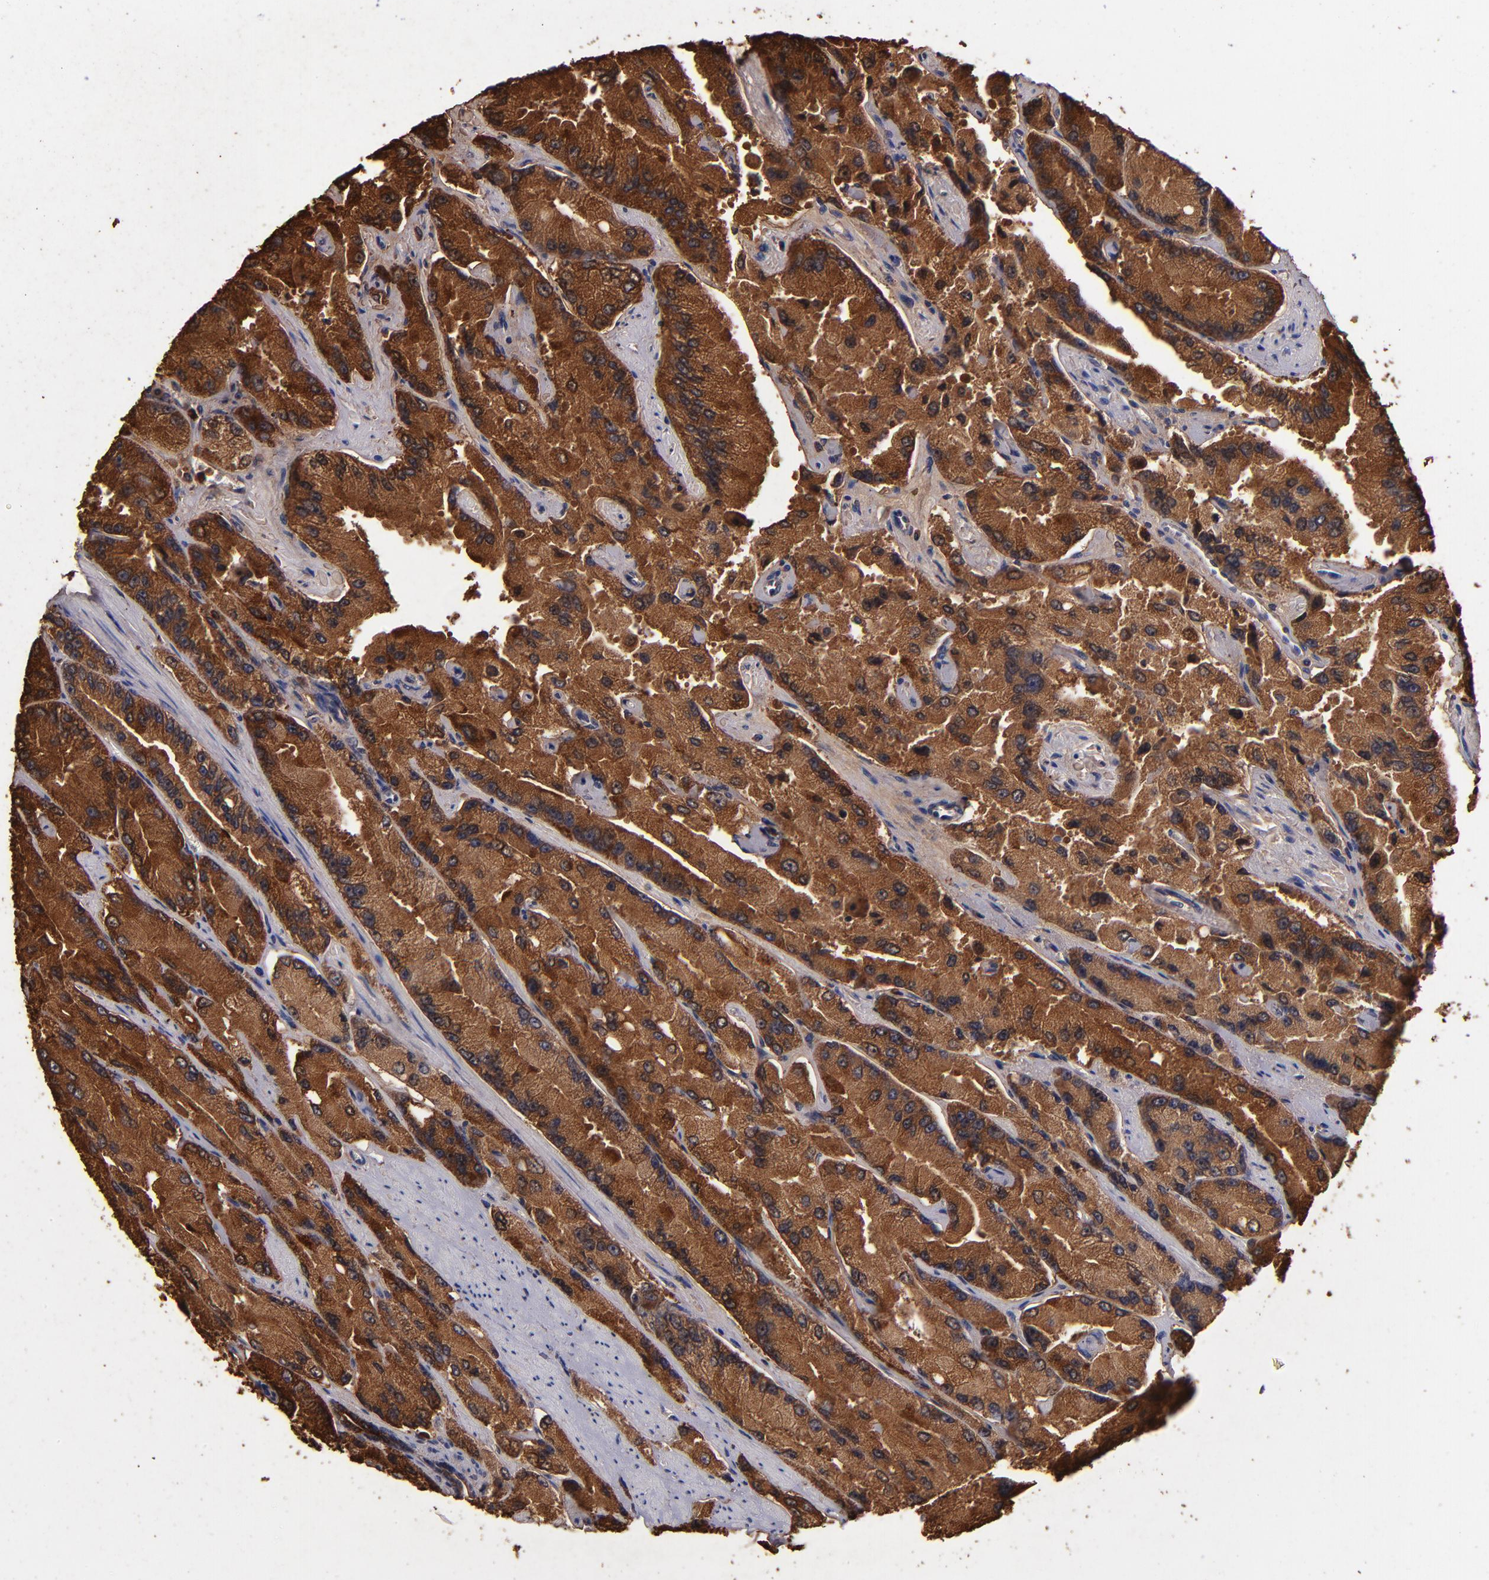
{"staining": {"intensity": "strong", "quantity": ">75%", "location": "cytoplasmic/membranous"}, "tissue": "prostate cancer", "cell_type": "Tumor cells", "image_type": "cancer", "snomed": [{"axis": "morphology", "description": "Adenocarcinoma, High grade"}, {"axis": "topography", "description": "Prostate"}], "caption": "Protein staining reveals strong cytoplasmic/membranous positivity in about >75% of tumor cells in prostate cancer.", "gene": "TTLL12", "patient": {"sex": "male", "age": 58}}